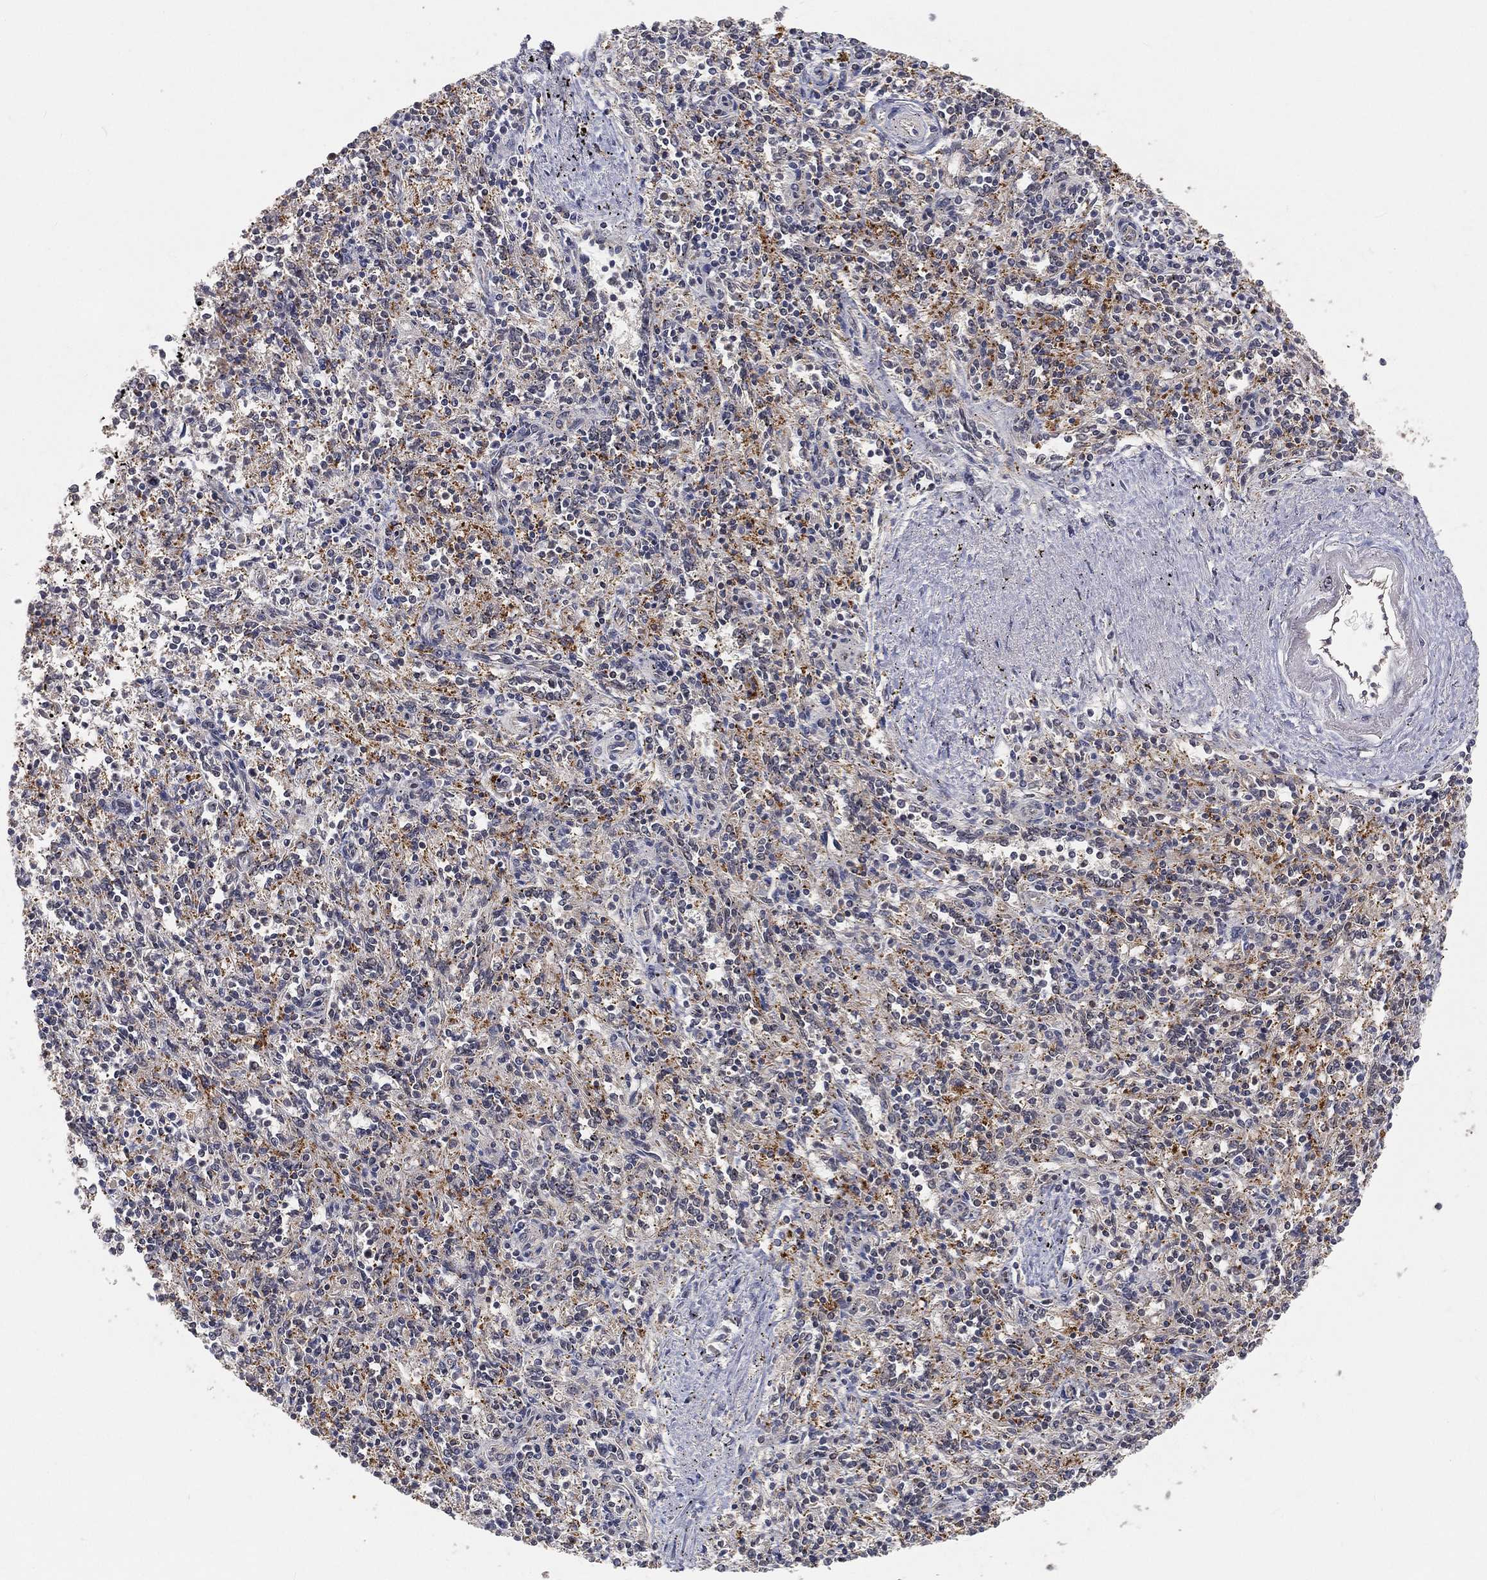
{"staining": {"intensity": "moderate", "quantity": "<25%", "location": "cytoplasmic/membranous"}, "tissue": "spleen", "cell_type": "Cells in red pulp", "image_type": "normal", "snomed": [{"axis": "morphology", "description": "Normal tissue, NOS"}, {"axis": "topography", "description": "Spleen"}], "caption": "DAB immunohistochemical staining of unremarkable human spleen reveals moderate cytoplasmic/membranous protein staining in approximately <25% of cells in red pulp. The staining was performed using DAB (3,3'-diaminobenzidine), with brown indicating positive protein expression. Nuclei are stained blue with hematoxylin.", "gene": "MAPK1", "patient": {"sex": "male", "age": 69}}